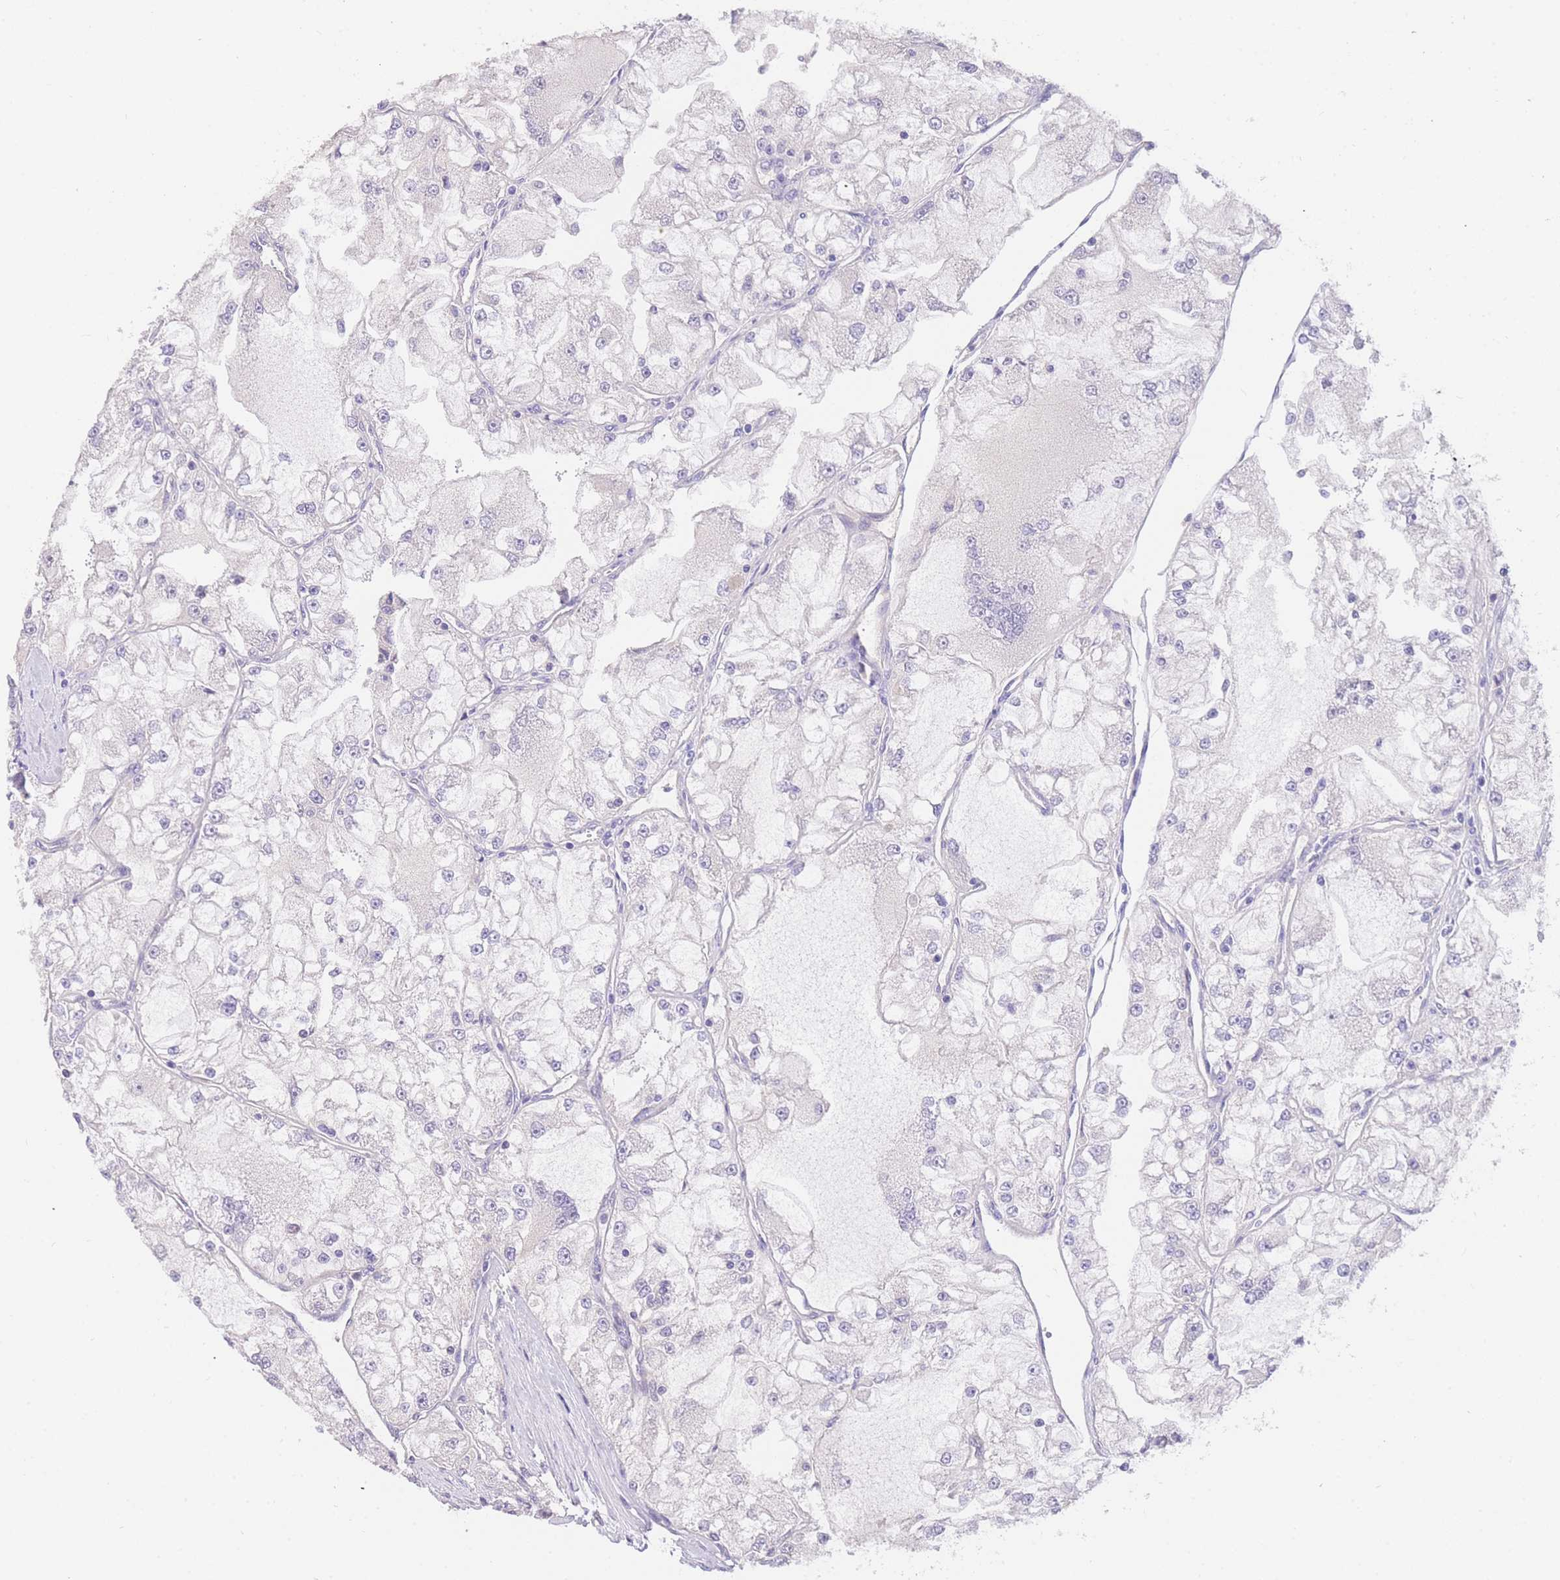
{"staining": {"intensity": "negative", "quantity": "none", "location": "none"}, "tissue": "renal cancer", "cell_type": "Tumor cells", "image_type": "cancer", "snomed": [{"axis": "morphology", "description": "Adenocarcinoma, NOS"}, {"axis": "topography", "description": "Kidney"}], "caption": "Immunohistochemistry image of human renal cancer (adenocarcinoma) stained for a protein (brown), which displays no staining in tumor cells. (DAB (3,3'-diaminobenzidine) immunohistochemistry with hematoxylin counter stain).", "gene": "SLC35F2", "patient": {"sex": "female", "age": 72}}